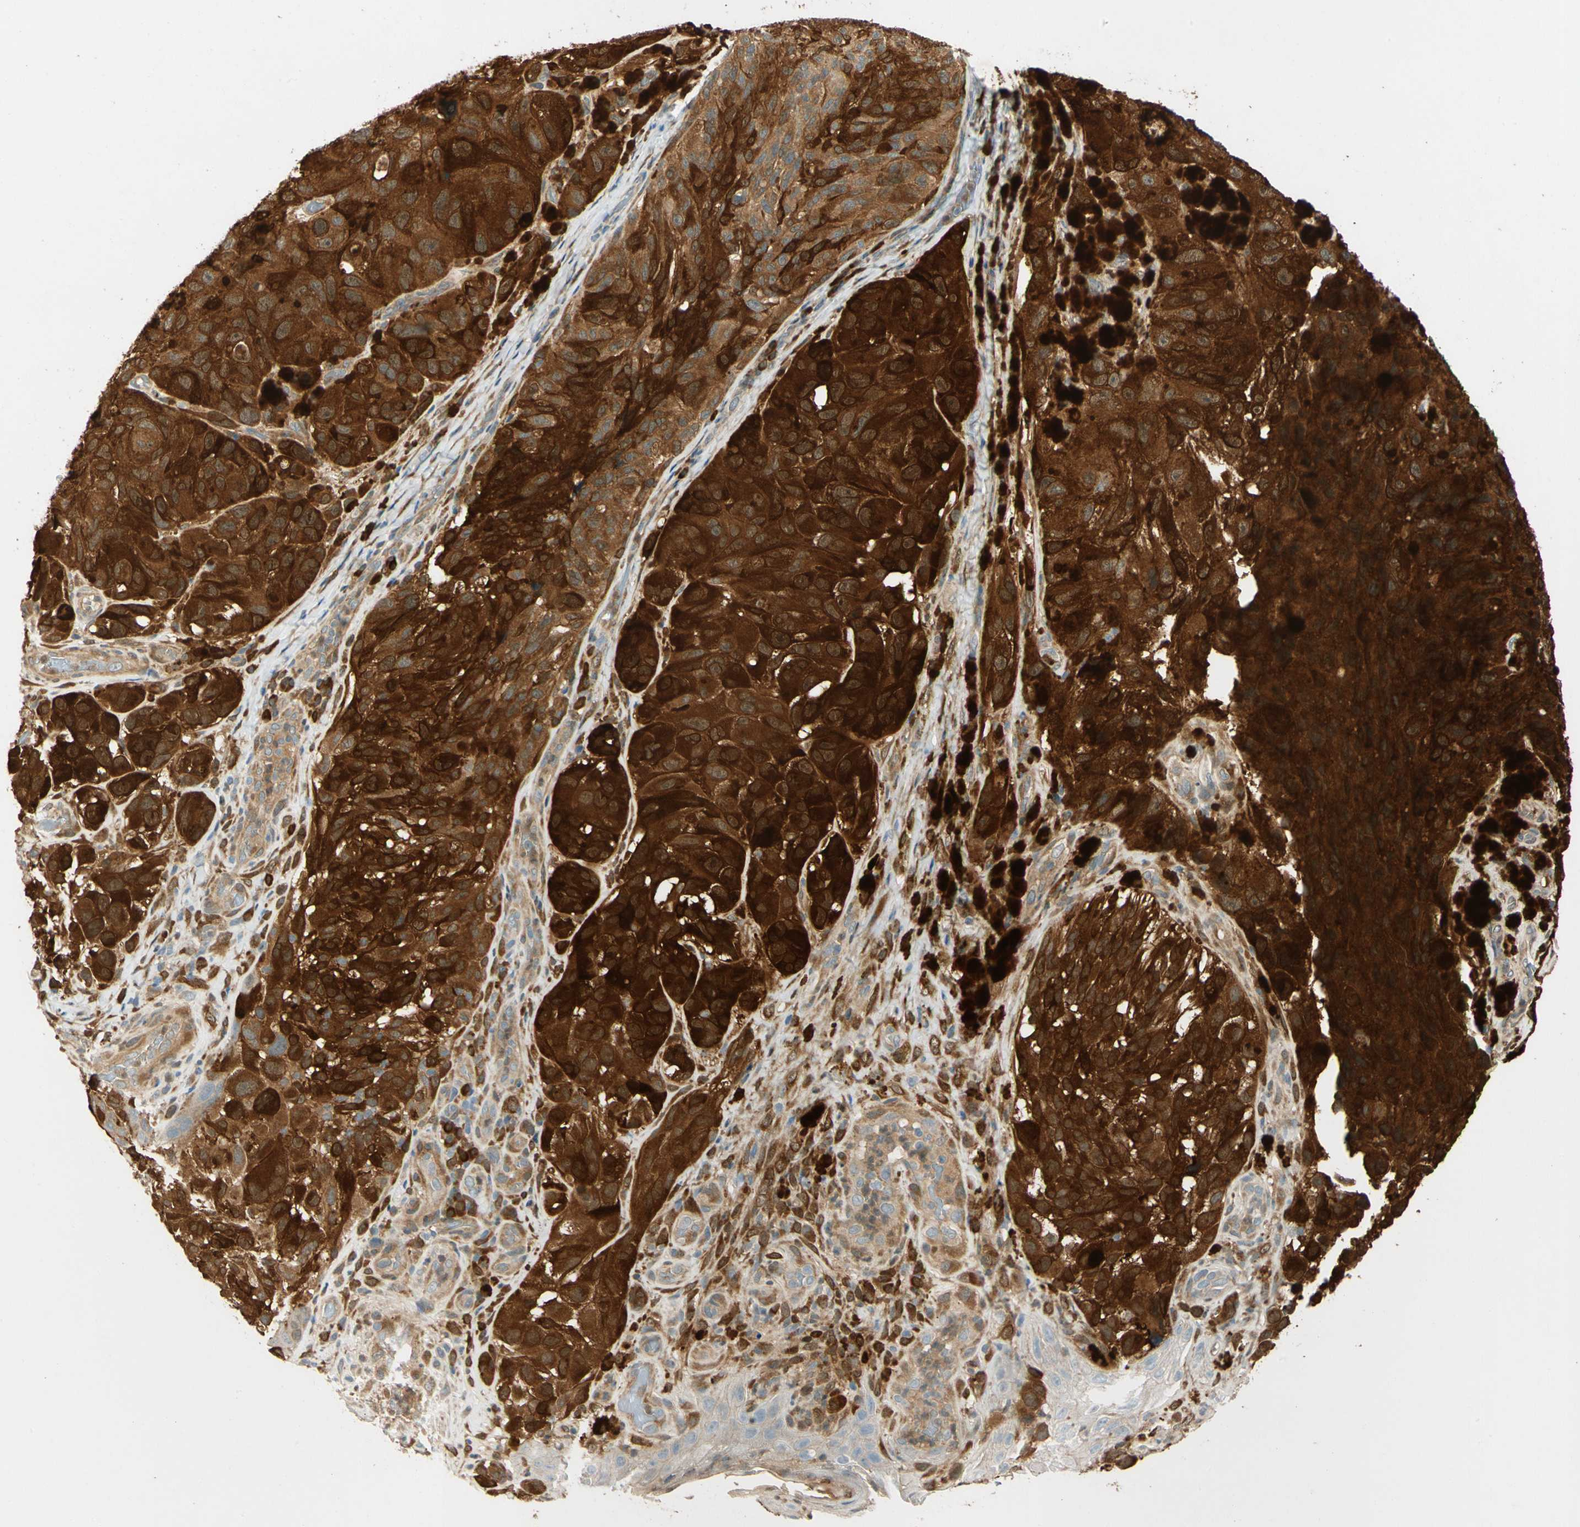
{"staining": {"intensity": "strong", "quantity": ">75%", "location": "cytoplasmic/membranous"}, "tissue": "melanoma", "cell_type": "Tumor cells", "image_type": "cancer", "snomed": [{"axis": "morphology", "description": "Malignant melanoma, NOS"}, {"axis": "topography", "description": "Skin"}], "caption": "DAB immunohistochemical staining of human melanoma shows strong cytoplasmic/membranous protein positivity in approximately >75% of tumor cells.", "gene": "WIPI1", "patient": {"sex": "female", "age": 73}}